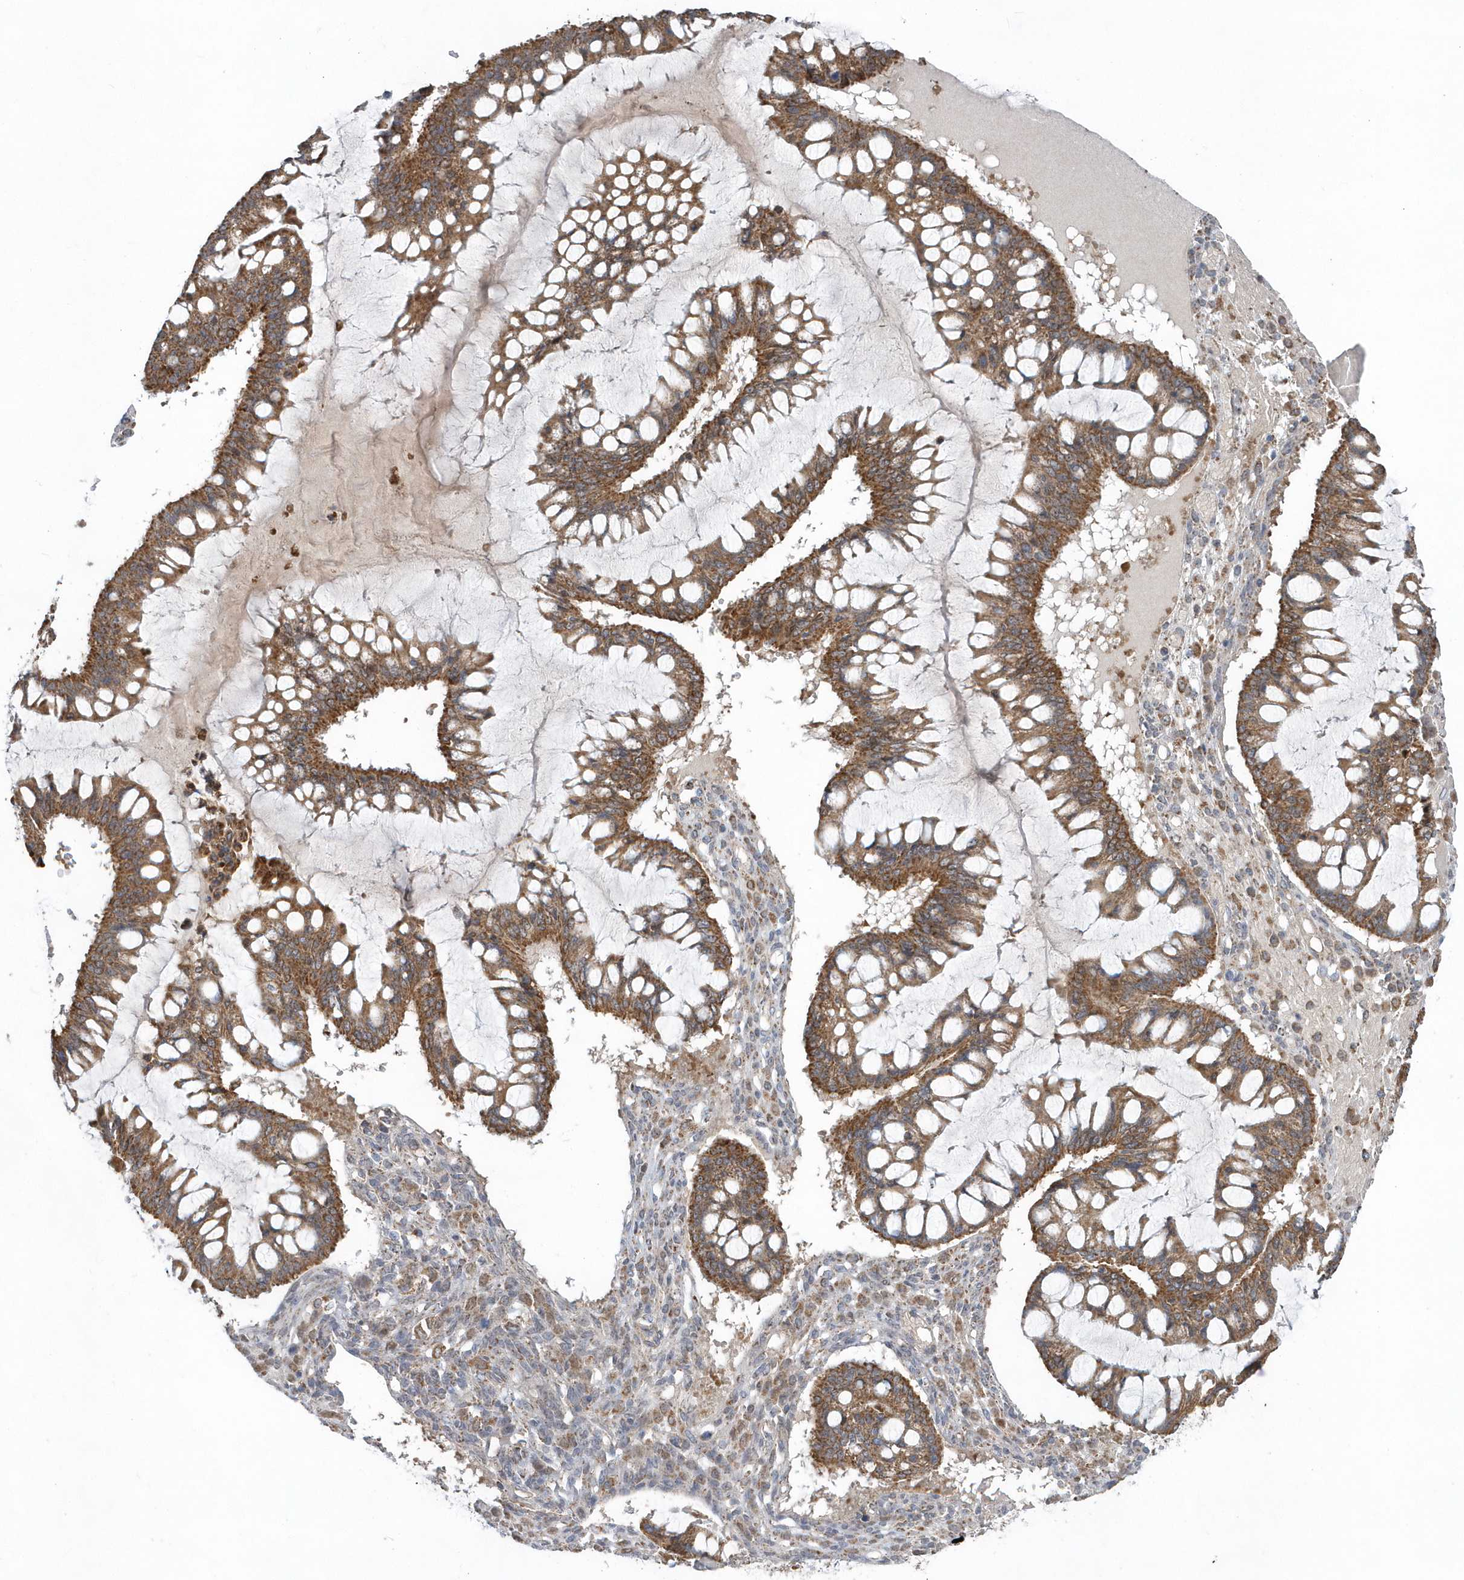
{"staining": {"intensity": "moderate", "quantity": ">75%", "location": "cytoplasmic/membranous"}, "tissue": "ovarian cancer", "cell_type": "Tumor cells", "image_type": "cancer", "snomed": [{"axis": "morphology", "description": "Cystadenocarcinoma, mucinous, NOS"}, {"axis": "topography", "description": "Ovary"}], "caption": "An image of human ovarian cancer (mucinous cystadenocarcinoma) stained for a protein demonstrates moderate cytoplasmic/membranous brown staining in tumor cells.", "gene": "PPP1R7", "patient": {"sex": "female", "age": 73}}